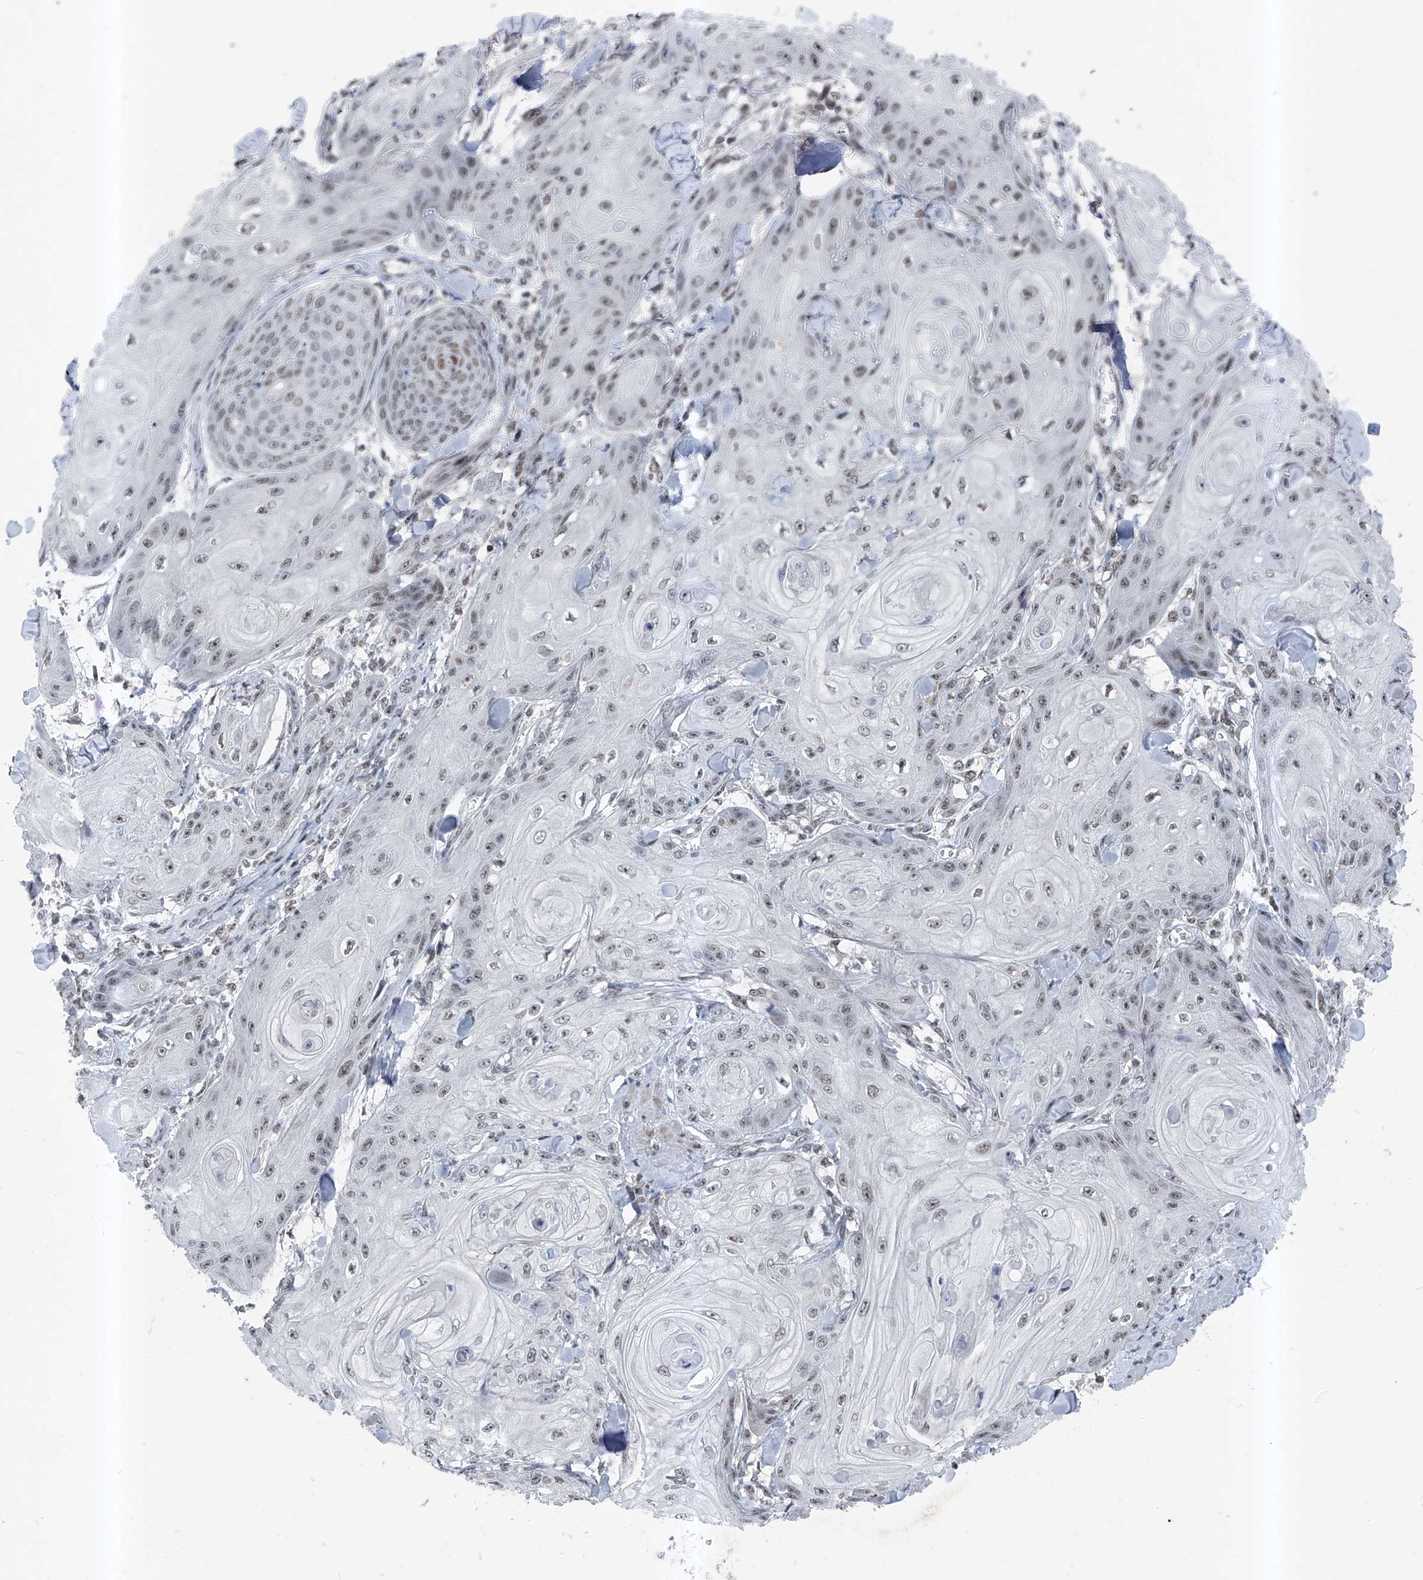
{"staining": {"intensity": "weak", "quantity": "<25%", "location": "nuclear"}, "tissue": "skin cancer", "cell_type": "Tumor cells", "image_type": "cancer", "snomed": [{"axis": "morphology", "description": "Squamous cell carcinoma, NOS"}, {"axis": "topography", "description": "Skin"}], "caption": "A high-resolution micrograph shows immunohistochemistry (IHC) staining of skin cancer, which reveals no significant expression in tumor cells.", "gene": "BMI1", "patient": {"sex": "male", "age": 74}}